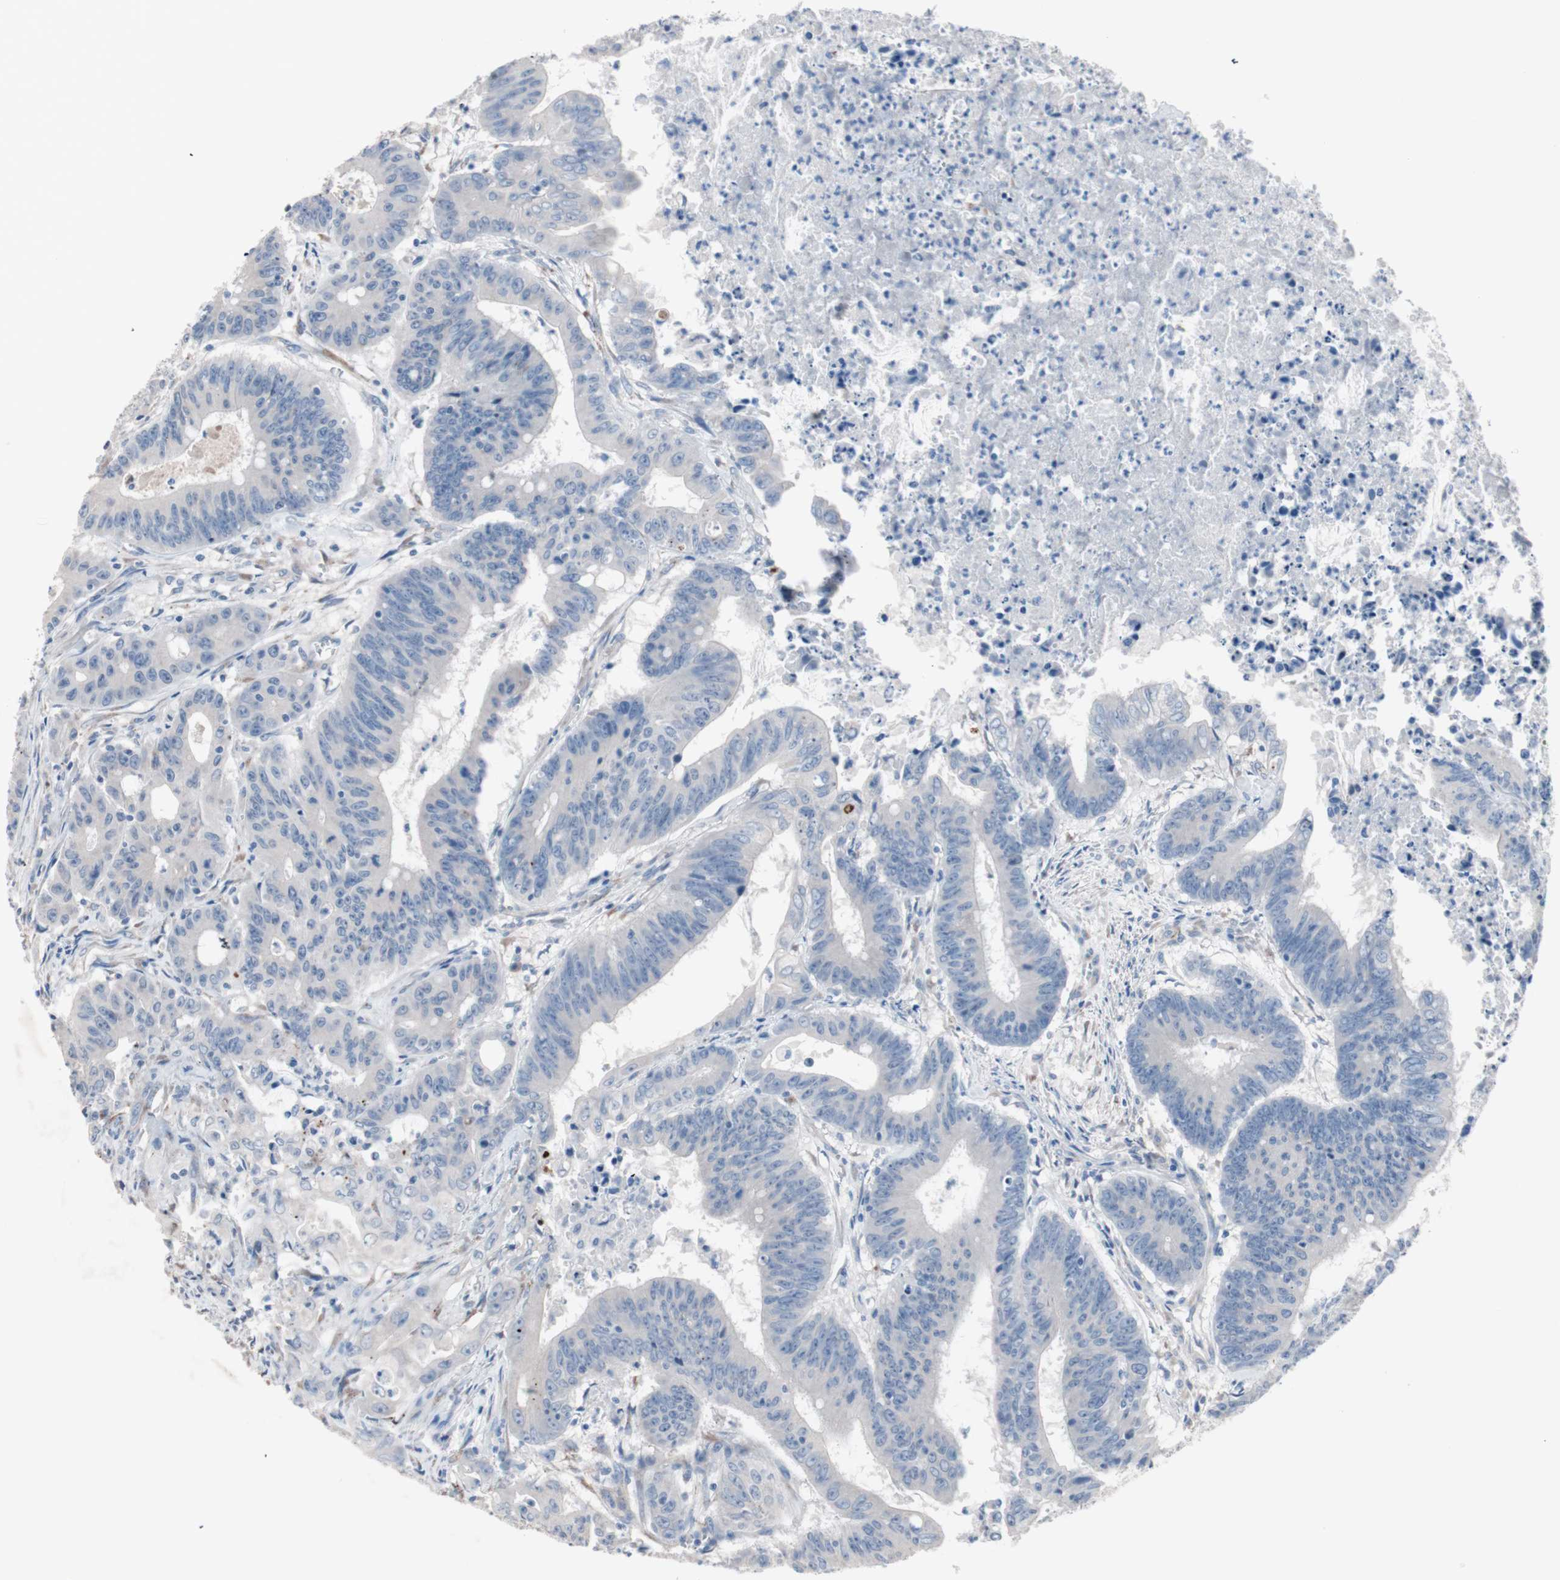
{"staining": {"intensity": "negative", "quantity": "none", "location": "none"}, "tissue": "colorectal cancer", "cell_type": "Tumor cells", "image_type": "cancer", "snomed": [{"axis": "morphology", "description": "Adenocarcinoma, NOS"}, {"axis": "topography", "description": "Colon"}], "caption": "IHC image of neoplastic tissue: colorectal cancer (adenocarcinoma) stained with DAB (3,3'-diaminobenzidine) shows no significant protein expression in tumor cells.", "gene": "ULBP1", "patient": {"sex": "male", "age": 45}}